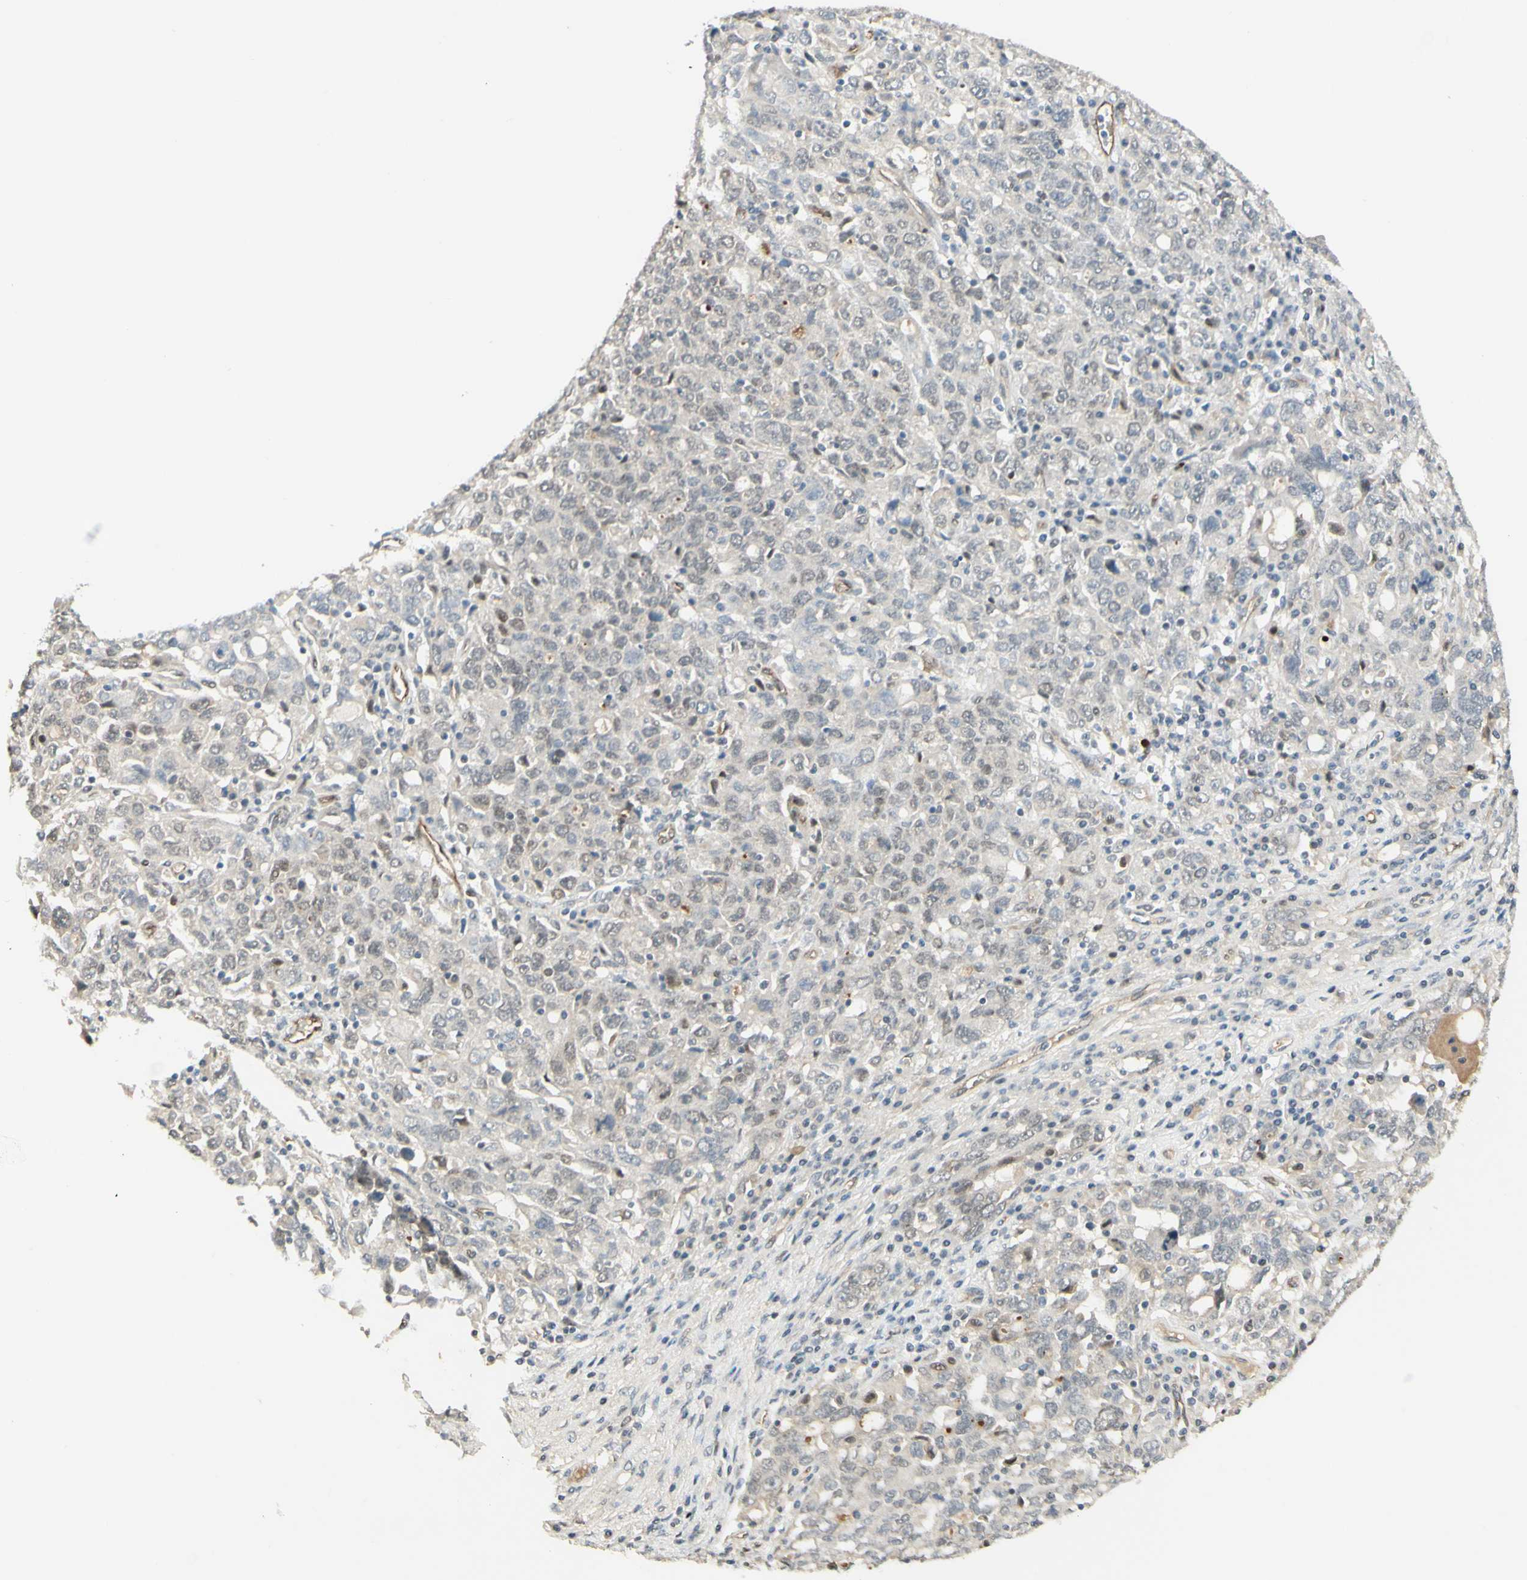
{"staining": {"intensity": "weak", "quantity": "<25%", "location": "nuclear"}, "tissue": "ovarian cancer", "cell_type": "Tumor cells", "image_type": "cancer", "snomed": [{"axis": "morphology", "description": "Carcinoma, endometroid"}, {"axis": "topography", "description": "Ovary"}], "caption": "Human endometroid carcinoma (ovarian) stained for a protein using IHC shows no staining in tumor cells.", "gene": "ANGPT2", "patient": {"sex": "female", "age": 62}}